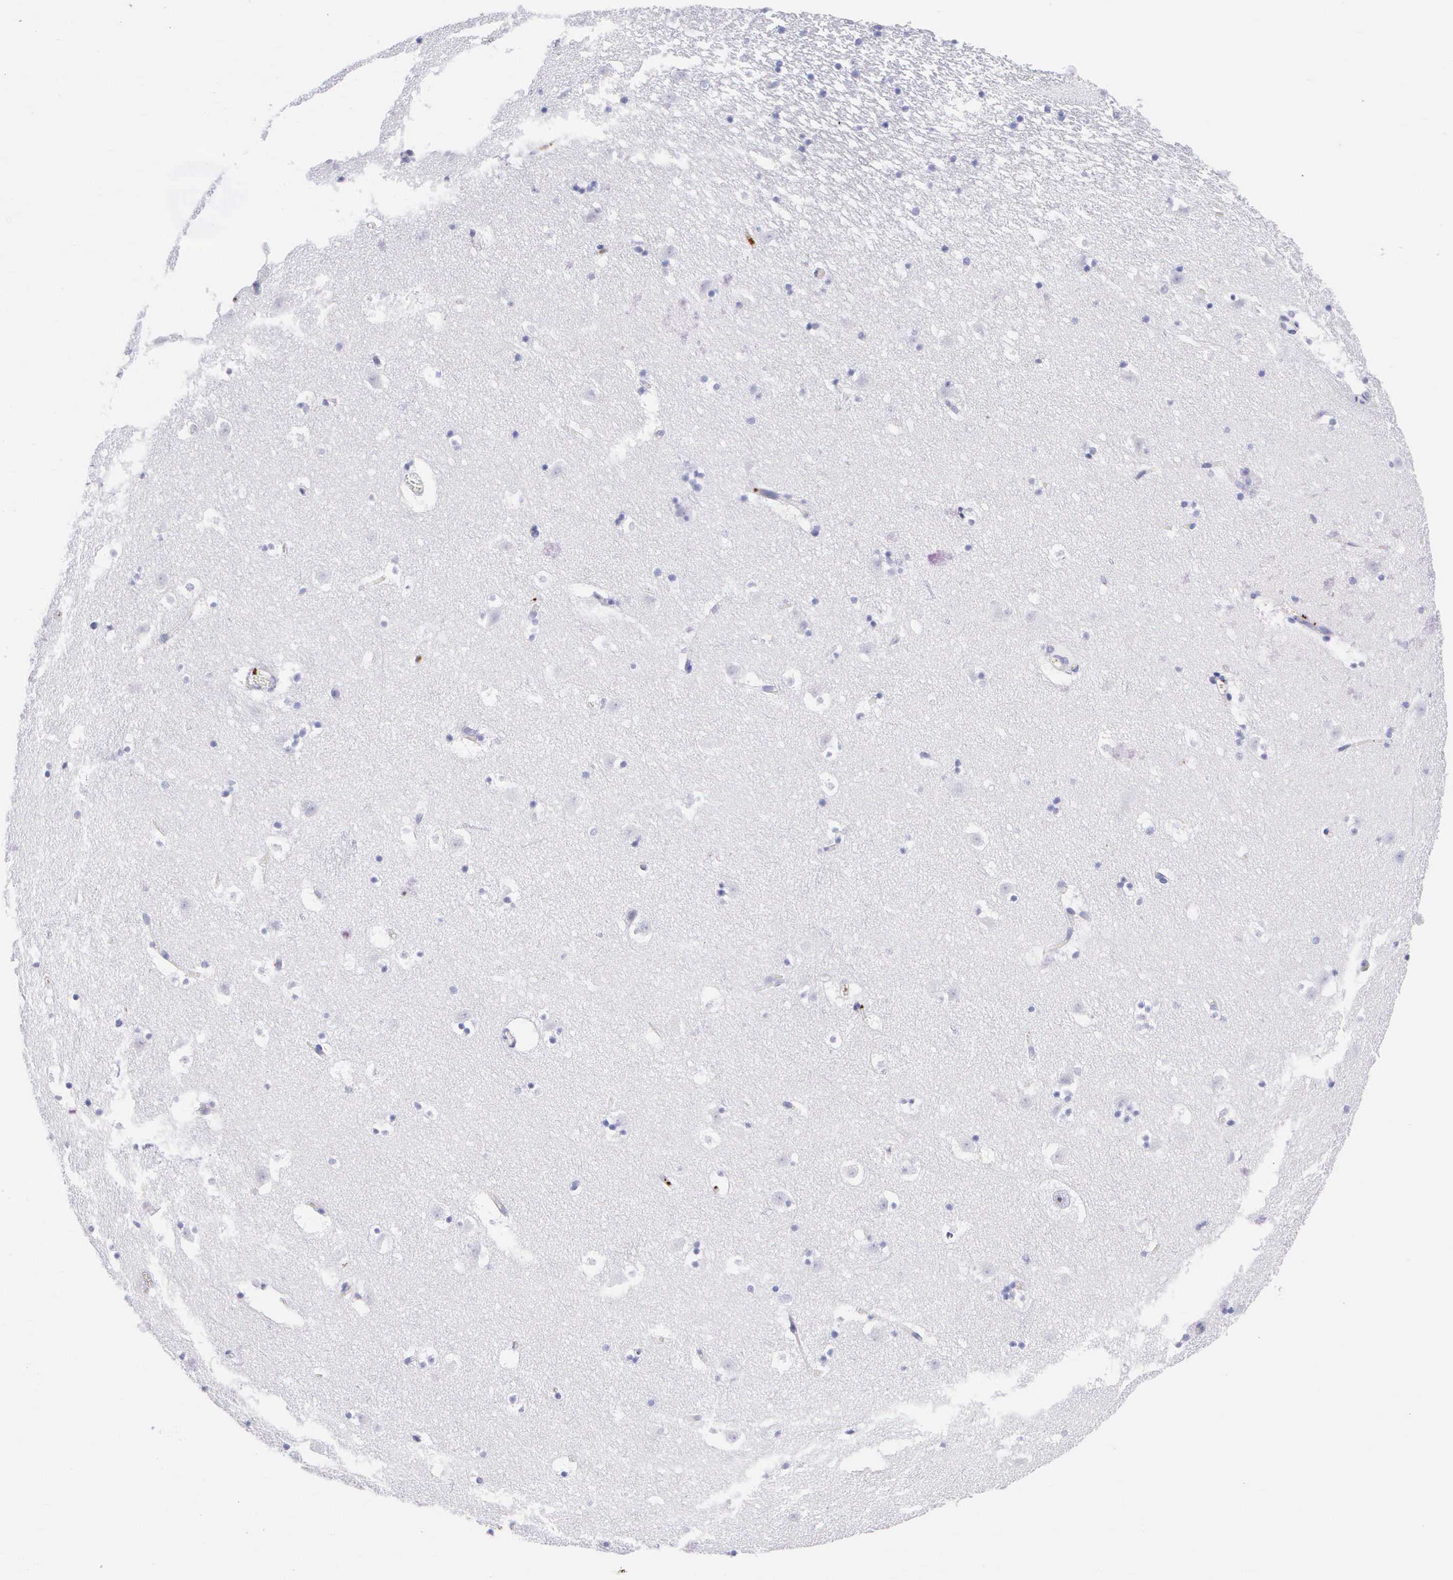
{"staining": {"intensity": "negative", "quantity": "none", "location": "none"}, "tissue": "caudate", "cell_type": "Neuronal cells", "image_type": "normal", "snomed": [{"axis": "morphology", "description": "Normal tissue, NOS"}, {"axis": "topography", "description": "Lateral ventricle wall"}], "caption": "Immunohistochemistry micrograph of benign caudate: caudate stained with DAB shows no significant protein staining in neuronal cells. (Brightfield microscopy of DAB (3,3'-diaminobenzidine) IHC at high magnification).", "gene": "SRGN", "patient": {"sex": "male", "age": 45}}